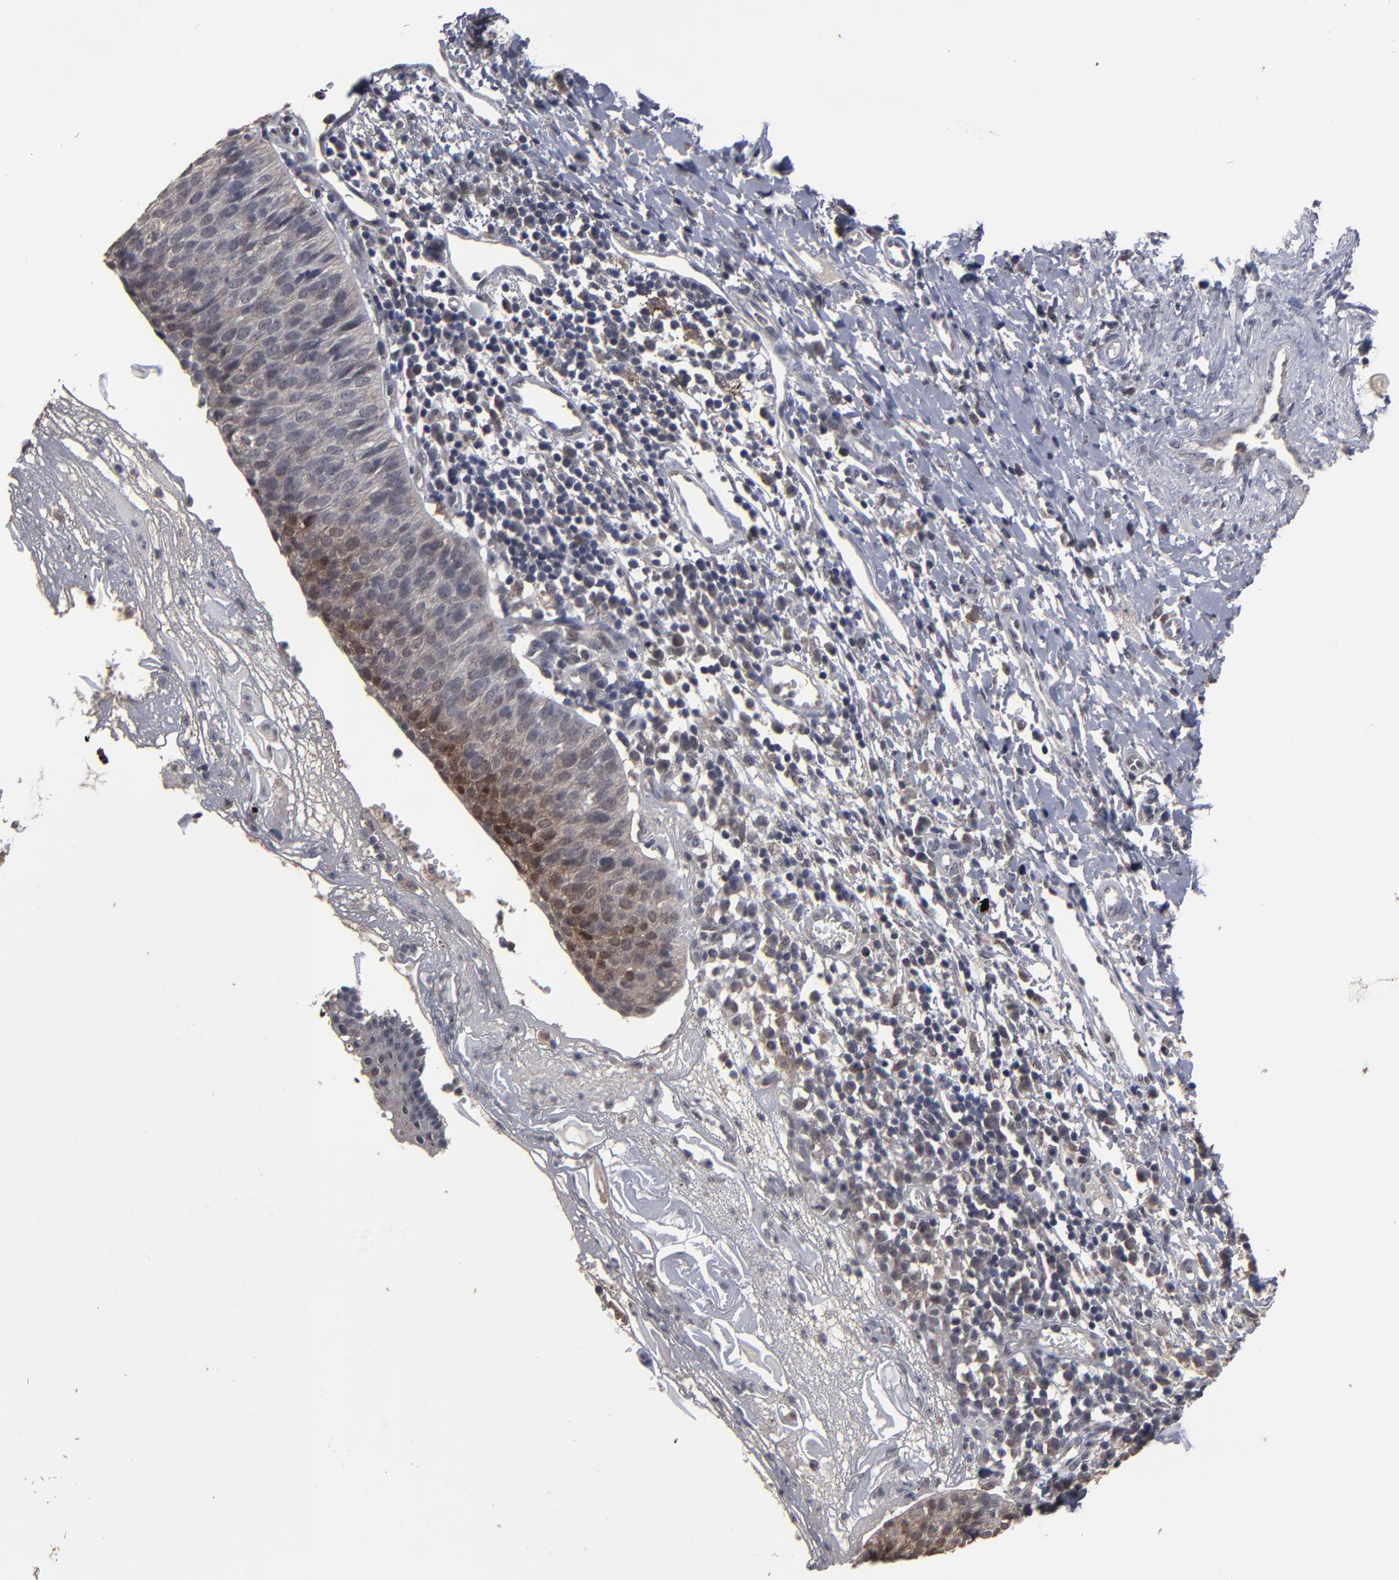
{"staining": {"intensity": "moderate", "quantity": "25%-75%", "location": "cytoplasmic/membranous,nuclear"}, "tissue": "cervical cancer", "cell_type": "Tumor cells", "image_type": "cancer", "snomed": [{"axis": "morphology", "description": "Normal tissue, NOS"}, {"axis": "morphology", "description": "Squamous cell carcinoma, NOS"}, {"axis": "topography", "description": "Cervix"}], "caption": "IHC staining of squamous cell carcinoma (cervical), which displays medium levels of moderate cytoplasmic/membranous and nuclear staining in approximately 25%-75% of tumor cells indicating moderate cytoplasmic/membranous and nuclear protein expression. The staining was performed using DAB (brown) for protein detection and nuclei were counterstained in hematoxylin (blue).", "gene": "SLC22A17", "patient": {"sex": "female", "age": 39}}